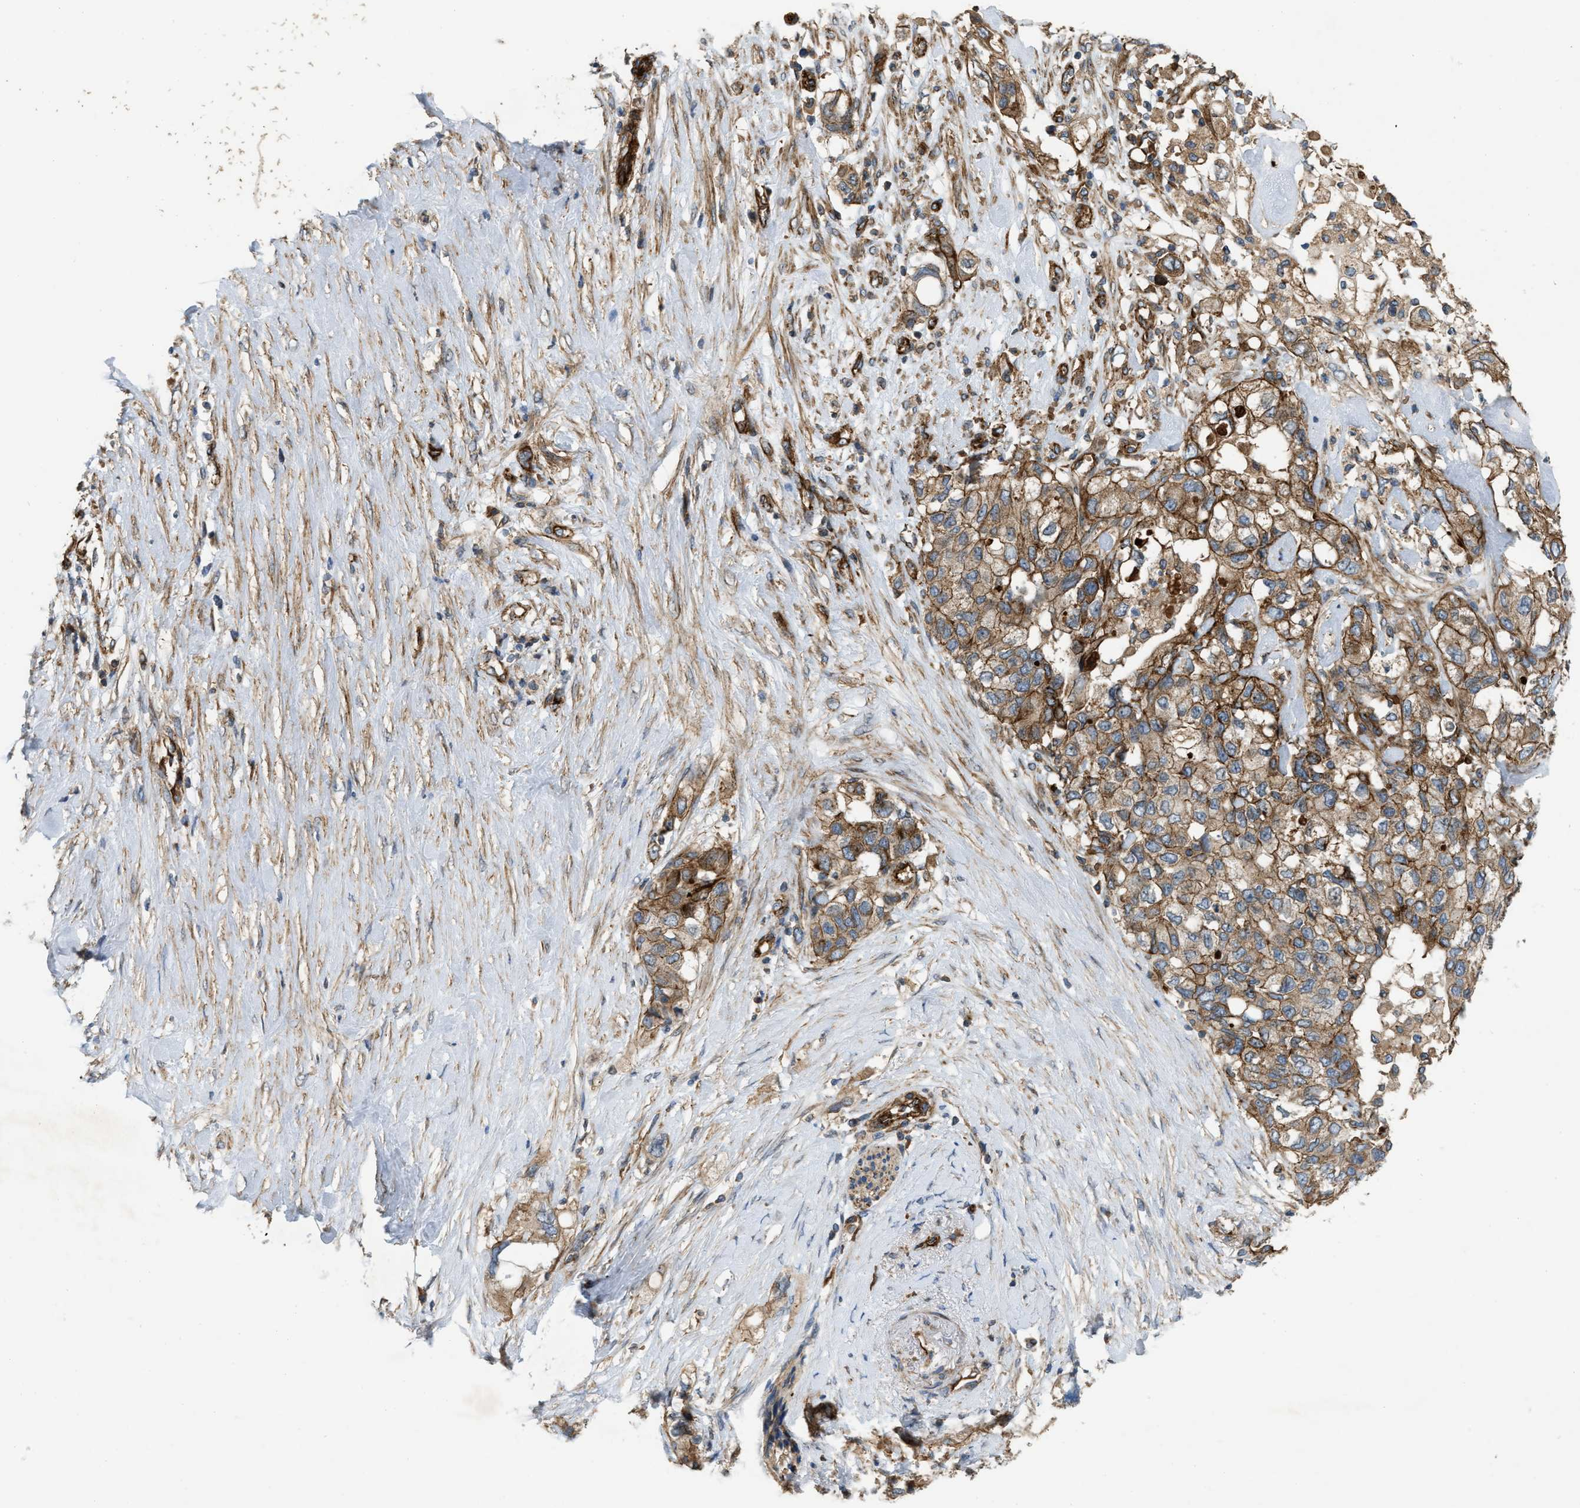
{"staining": {"intensity": "moderate", "quantity": ">75%", "location": "cytoplasmic/membranous"}, "tissue": "pancreatic cancer", "cell_type": "Tumor cells", "image_type": "cancer", "snomed": [{"axis": "morphology", "description": "Adenocarcinoma, NOS"}, {"axis": "topography", "description": "Pancreas"}], "caption": "Human pancreatic adenocarcinoma stained with a brown dye displays moderate cytoplasmic/membranous positive expression in approximately >75% of tumor cells.", "gene": "ERC1", "patient": {"sex": "female", "age": 56}}